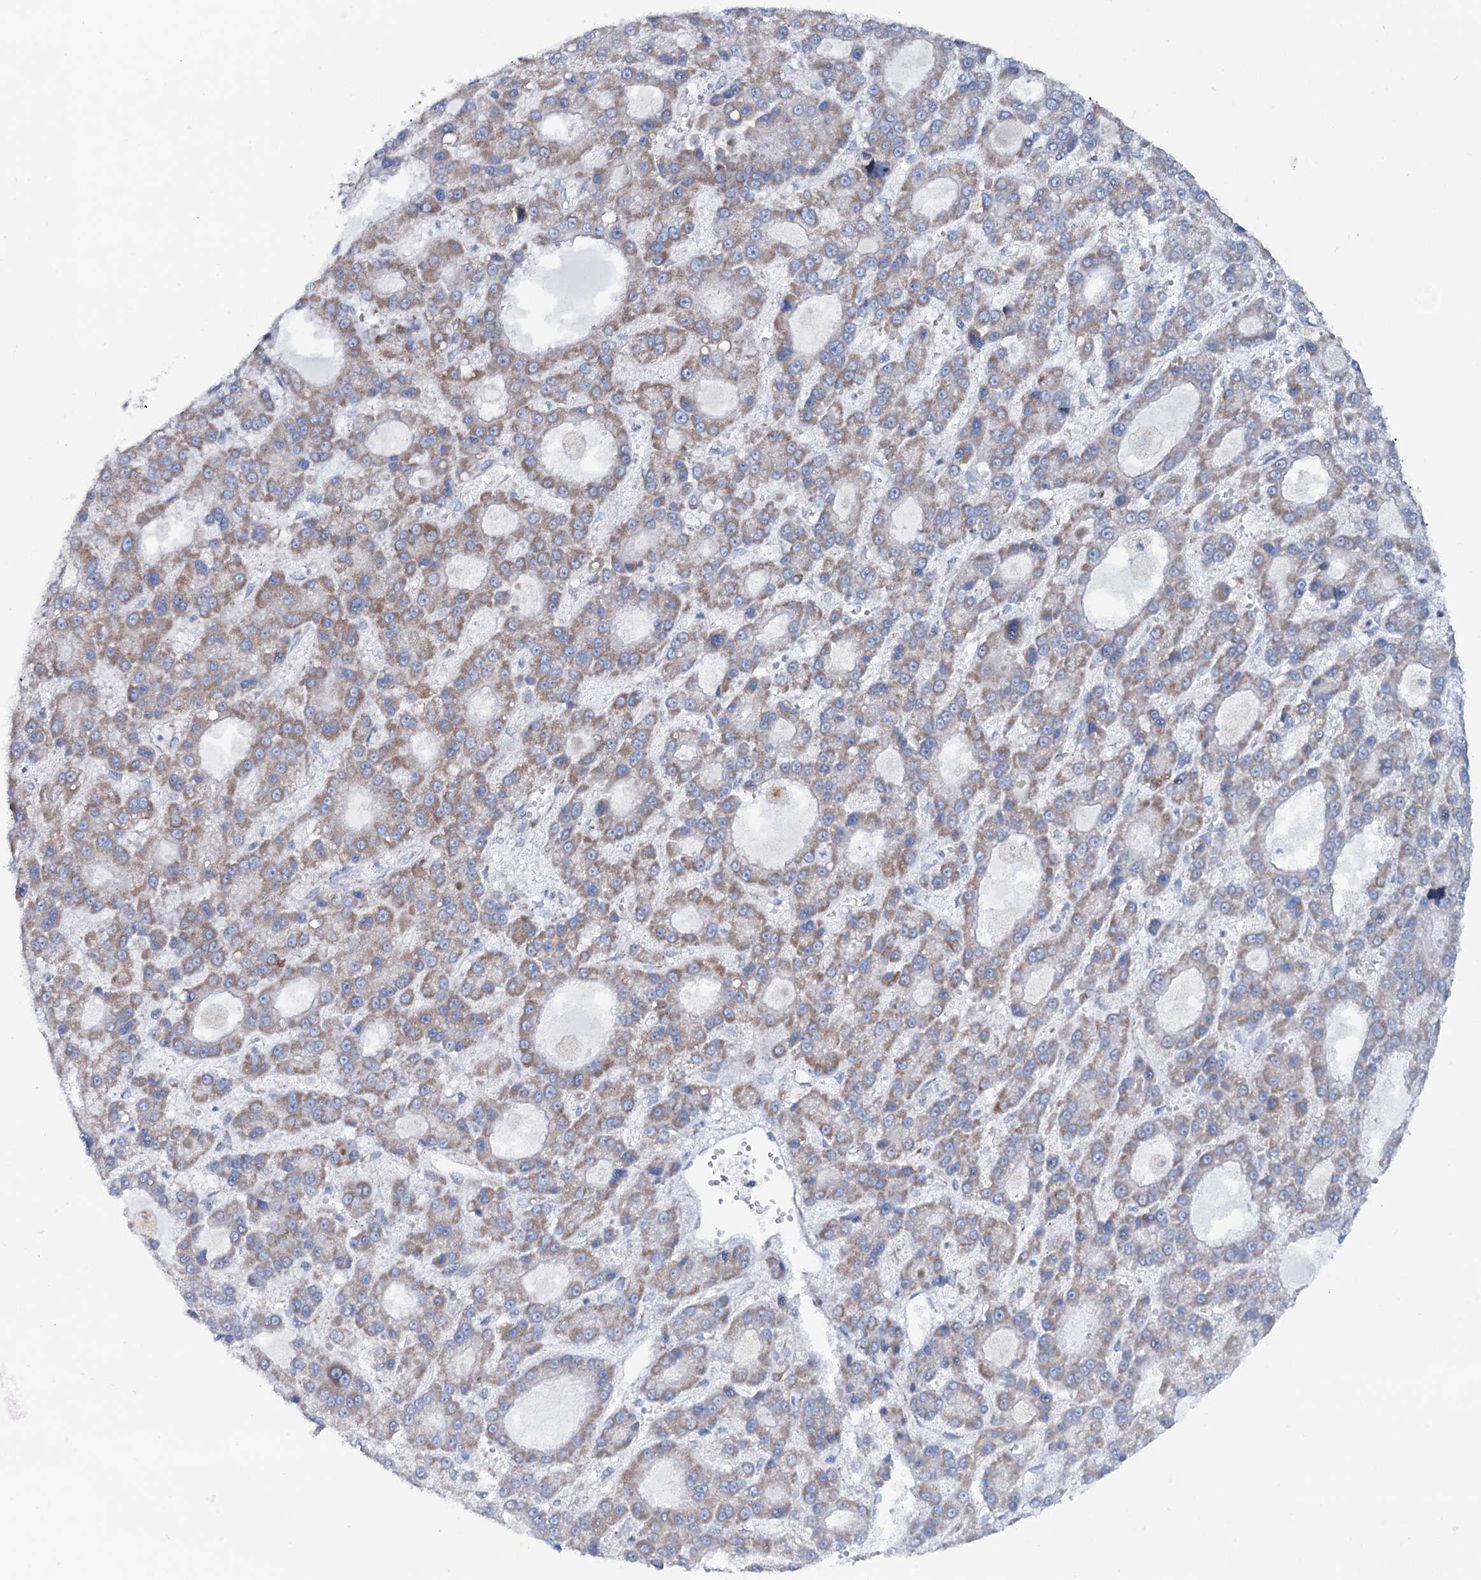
{"staining": {"intensity": "weak", "quantity": ">75%", "location": "cytoplasmic/membranous"}, "tissue": "liver cancer", "cell_type": "Tumor cells", "image_type": "cancer", "snomed": [{"axis": "morphology", "description": "Carcinoma, Hepatocellular, NOS"}, {"axis": "topography", "description": "Liver"}], "caption": "Immunohistochemistry histopathology image of human liver cancer stained for a protein (brown), which exhibits low levels of weak cytoplasmic/membranous expression in approximately >75% of tumor cells.", "gene": "MRPS35", "patient": {"sex": "male", "age": 70}}